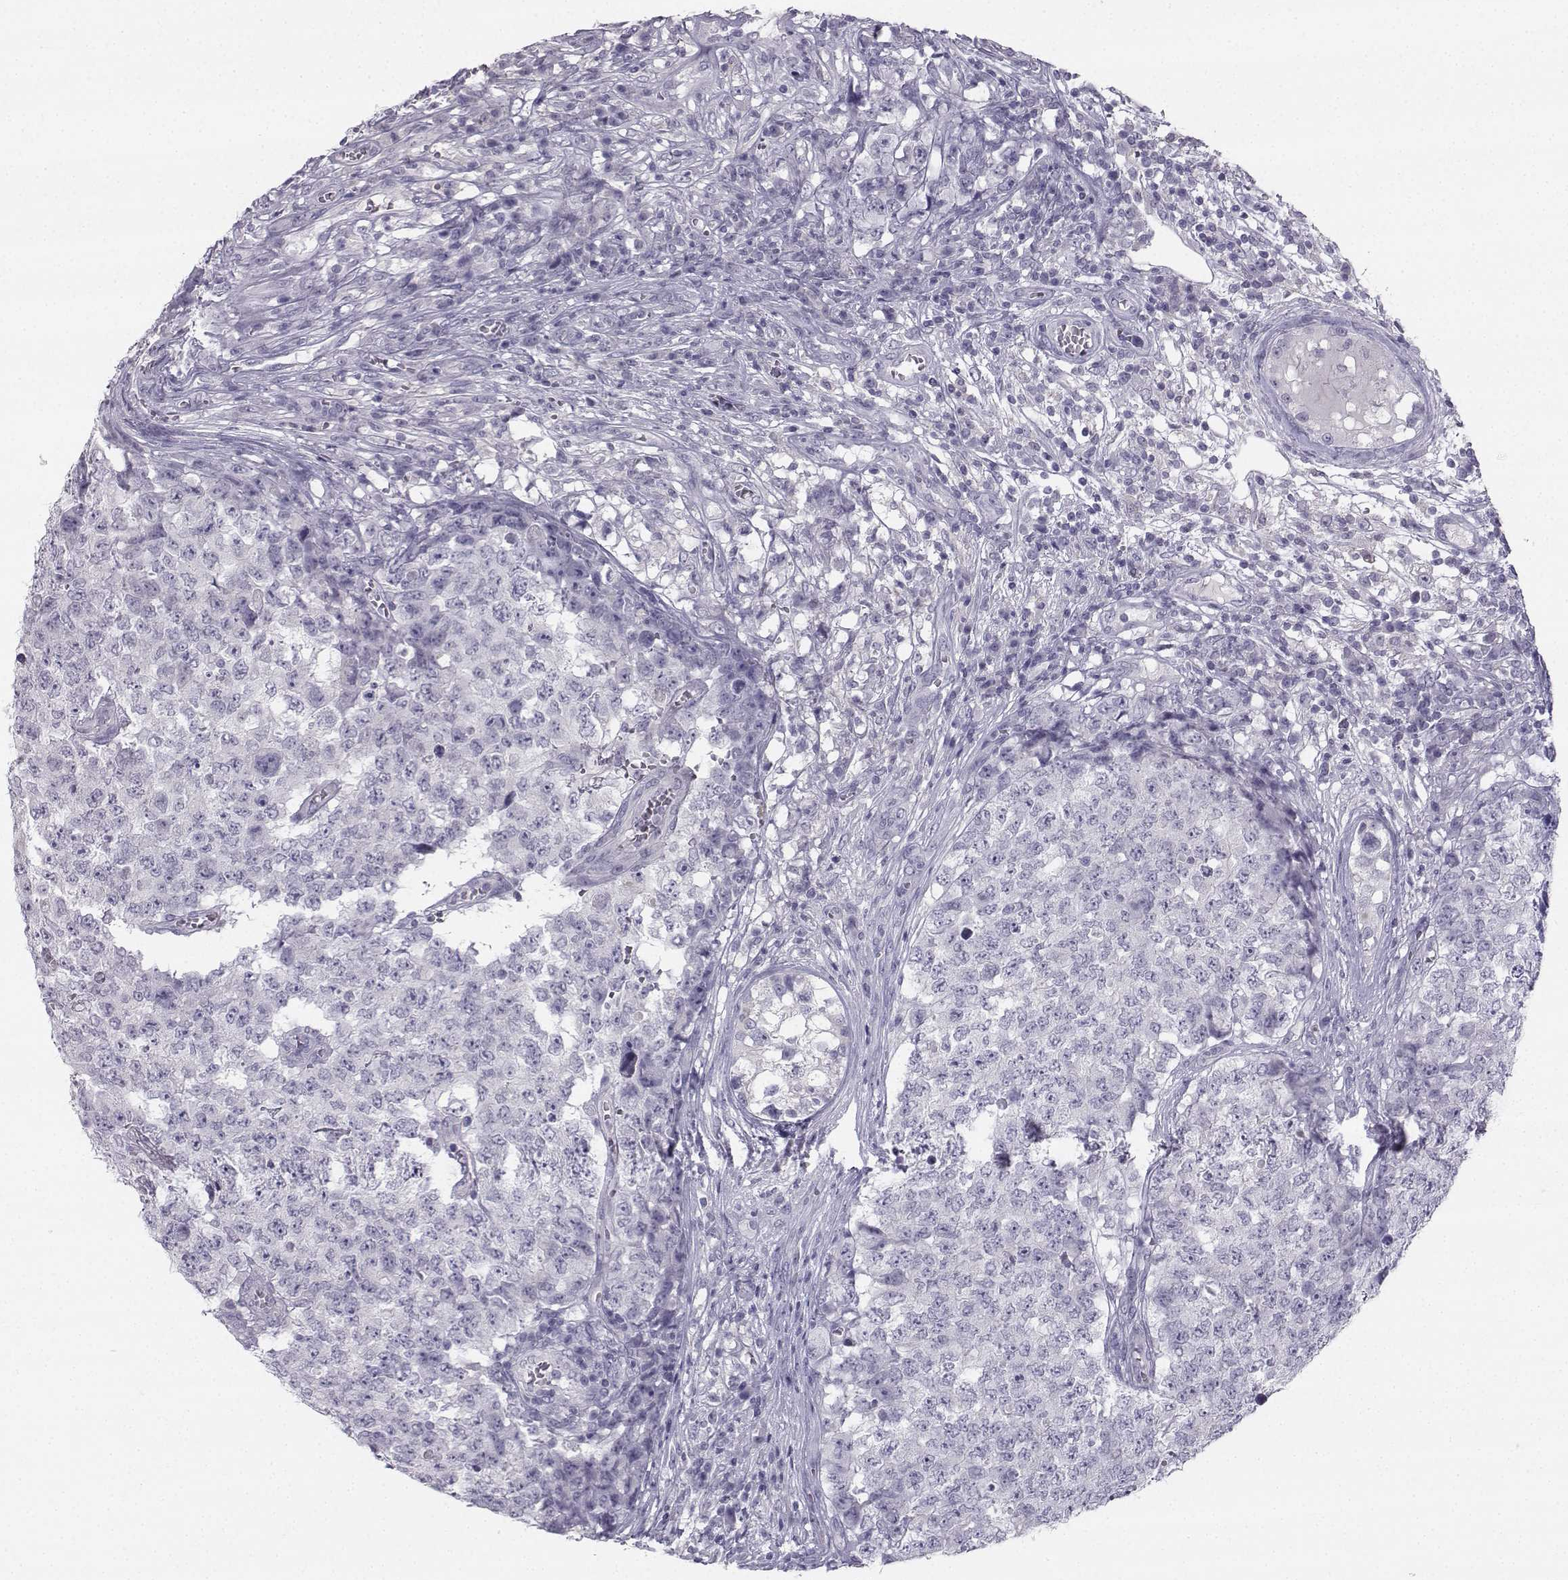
{"staining": {"intensity": "negative", "quantity": "none", "location": "none"}, "tissue": "testis cancer", "cell_type": "Tumor cells", "image_type": "cancer", "snomed": [{"axis": "morphology", "description": "Carcinoma, Embryonal, NOS"}, {"axis": "topography", "description": "Testis"}], "caption": "The histopathology image demonstrates no significant staining in tumor cells of embryonal carcinoma (testis). (Brightfield microscopy of DAB IHC at high magnification).", "gene": "SYCE1", "patient": {"sex": "male", "age": 23}}